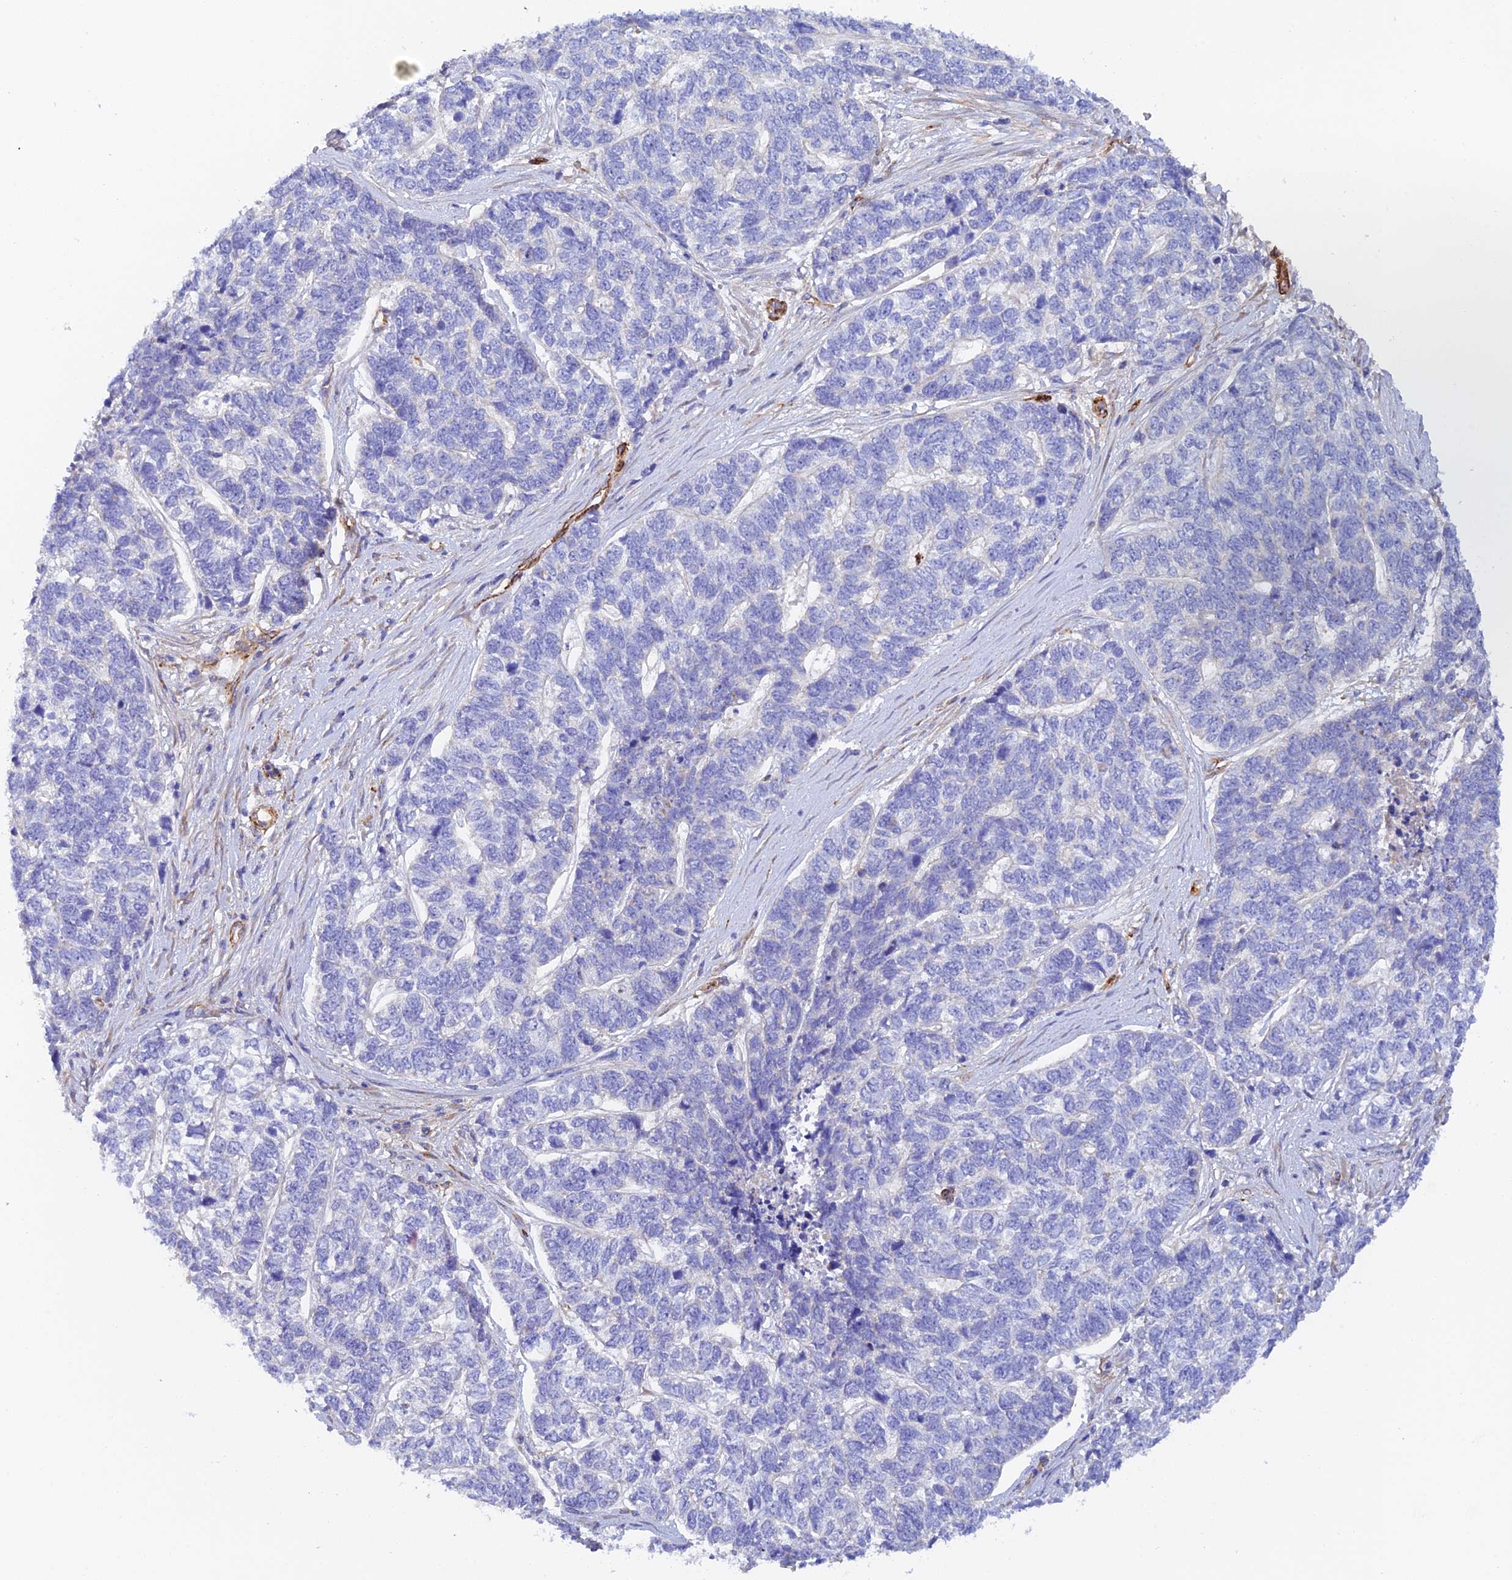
{"staining": {"intensity": "negative", "quantity": "none", "location": "none"}, "tissue": "skin cancer", "cell_type": "Tumor cells", "image_type": "cancer", "snomed": [{"axis": "morphology", "description": "Basal cell carcinoma"}, {"axis": "topography", "description": "Skin"}], "caption": "High magnification brightfield microscopy of skin basal cell carcinoma stained with DAB (3,3'-diaminobenzidine) (brown) and counterstained with hematoxylin (blue): tumor cells show no significant staining. (DAB (3,3'-diaminobenzidine) IHC with hematoxylin counter stain).", "gene": "MYO9A", "patient": {"sex": "female", "age": 65}}